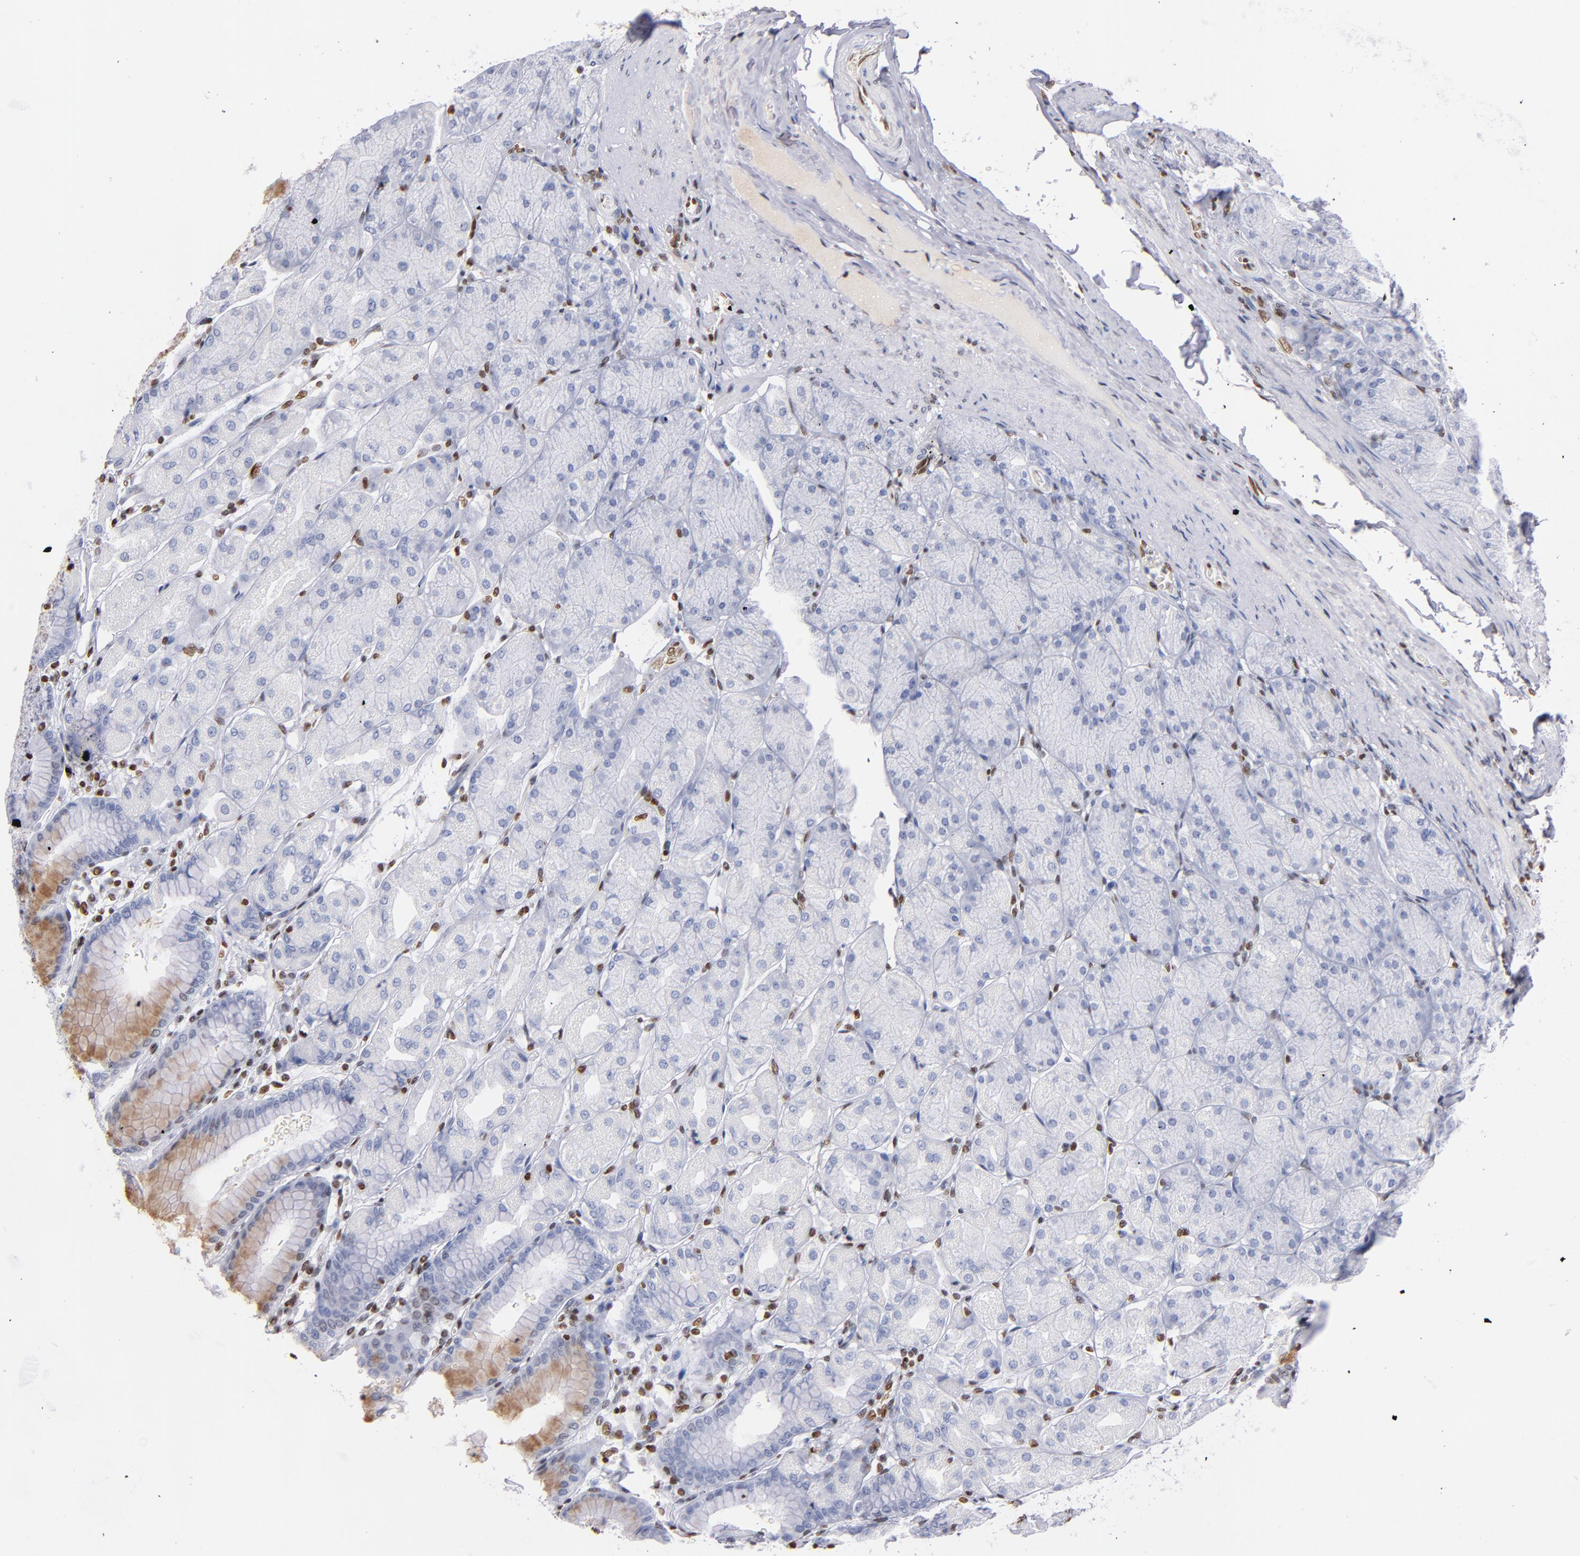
{"staining": {"intensity": "moderate", "quantity": "<25%", "location": "cytoplasmic/membranous"}, "tissue": "stomach", "cell_type": "Glandular cells", "image_type": "normal", "snomed": [{"axis": "morphology", "description": "Normal tissue, NOS"}, {"axis": "topography", "description": "Stomach, upper"}], "caption": "Immunohistochemical staining of benign stomach demonstrates low levels of moderate cytoplasmic/membranous positivity in approximately <25% of glandular cells.", "gene": "IFI16", "patient": {"sex": "female", "age": 56}}